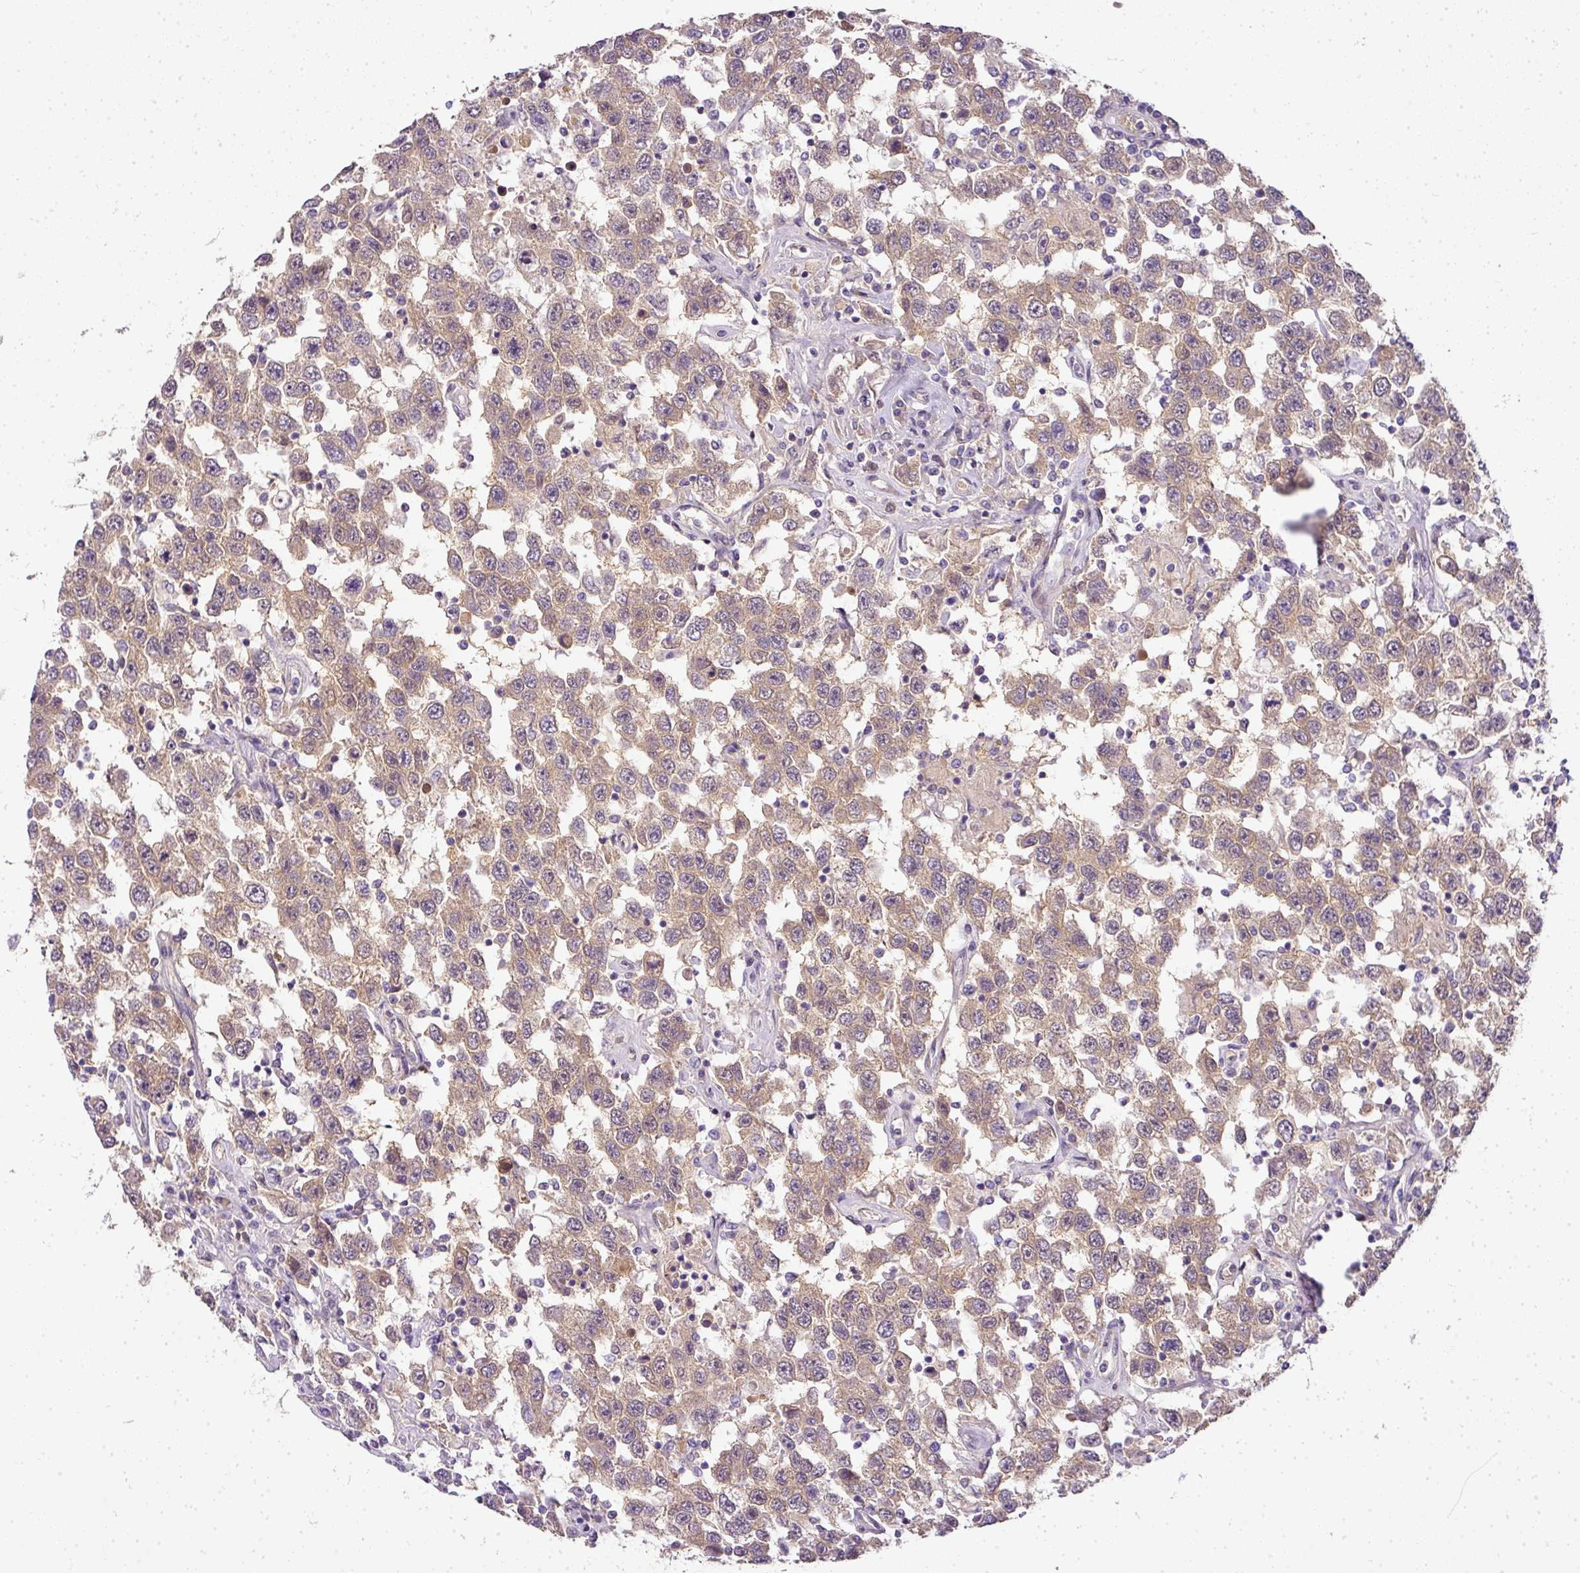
{"staining": {"intensity": "moderate", "quantity": ">75%", "location": "cytoplasmic/membranous"}, "tissue": "testis cancer", "cell_type": "Tumor cells", "image_type": "cancer", "snomed": [{"axis": "morphology", "description": "Seminoma, NOS"}, {"axis": "topography", "description": "Testis"}], "caption": "Brown immunohistochemical staining in human testis cancer displays moderate cytoplasmic/membranous positivity in about >75% of tumor cells.", "gene": "ADH5", "patient": {"sex": "male", "age": 41}}